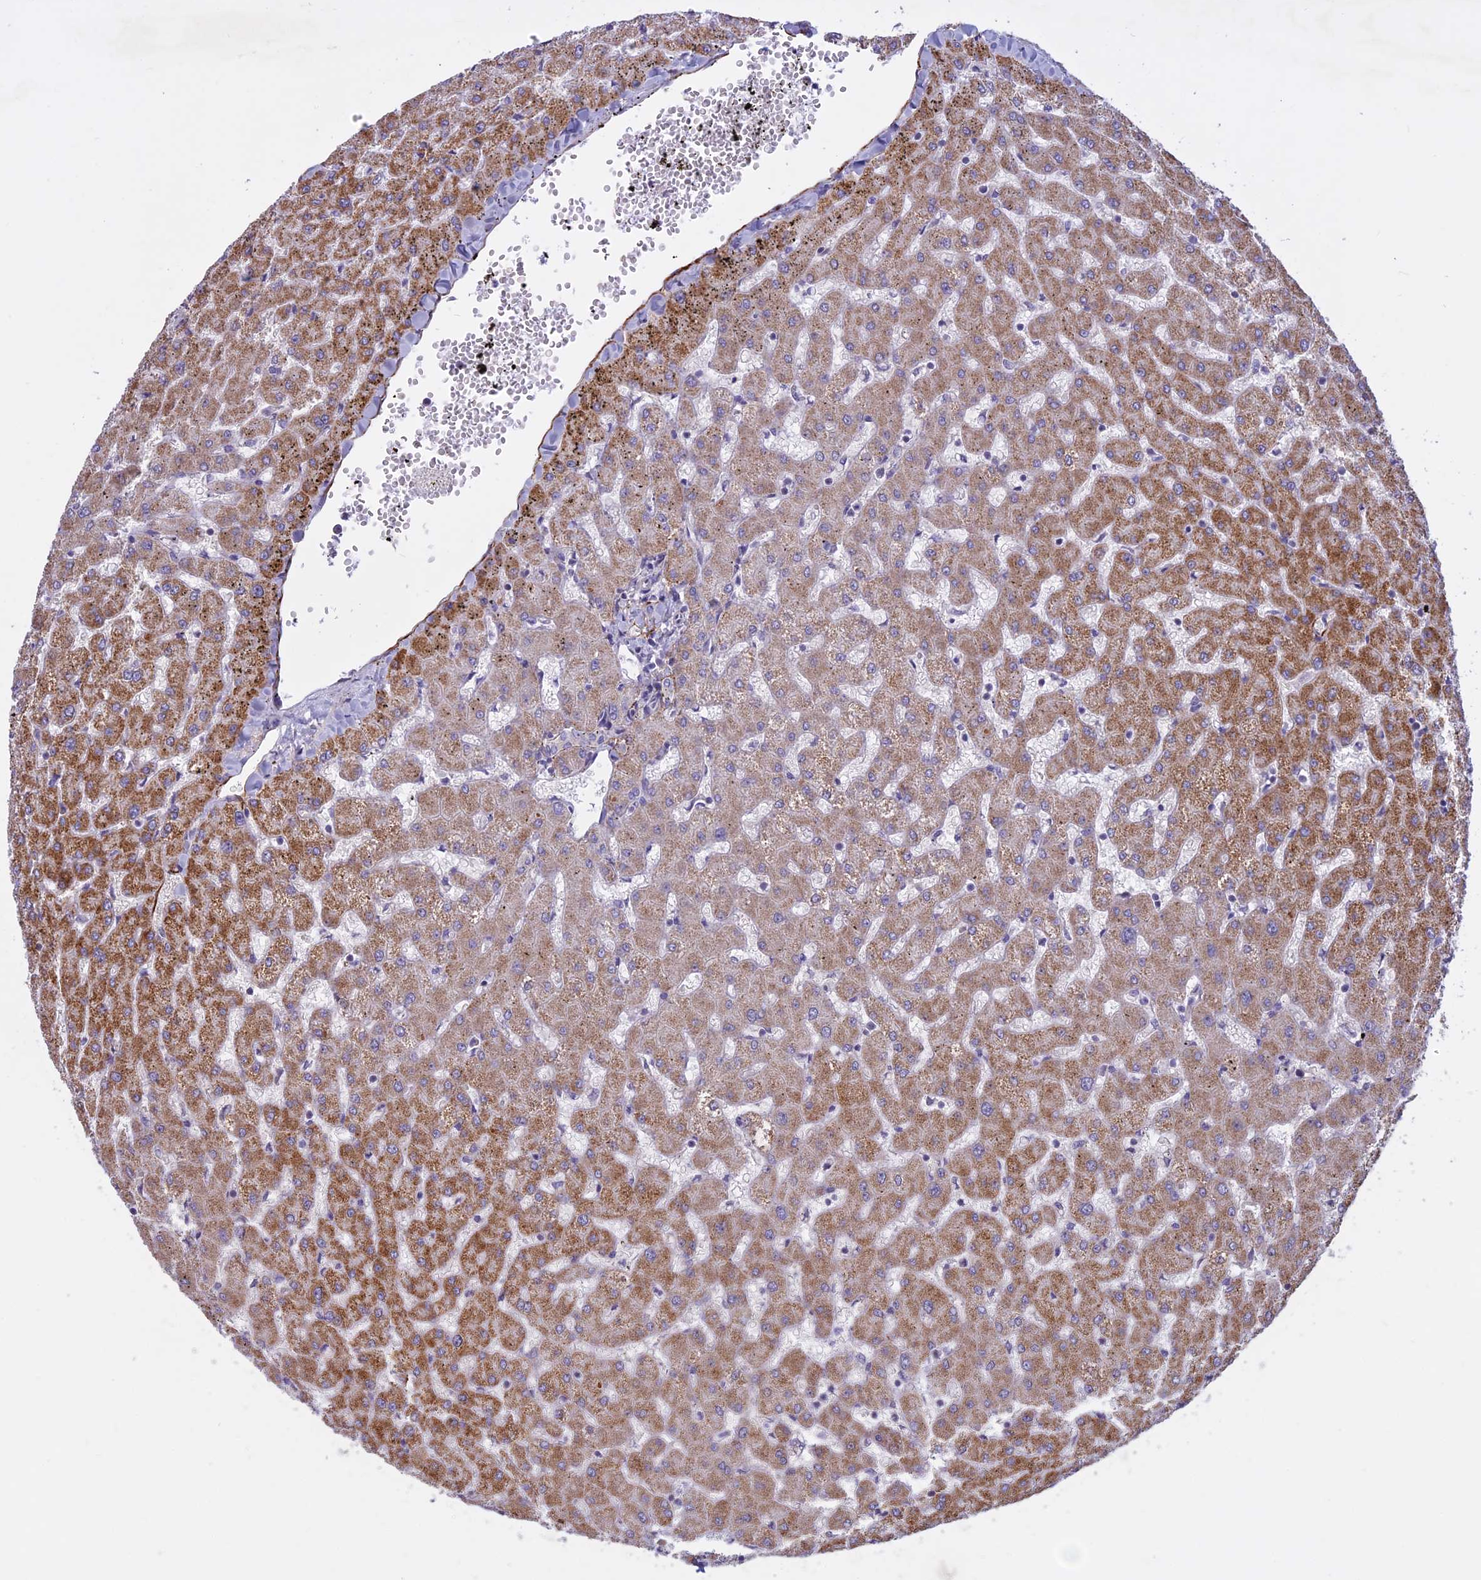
{"staining": {"intensity": "negative", "quantity": "none", "location": "none"}, "tissue": "liver", "cell_type": "Cholangiocytes", "image_type": "normal", "snomed": [{"axis": "morphology", "description": "Normal tissue, NOS"}, {"axis": "topography", "description": "Liver"}], "caption": "IHC image of normal human liver stained for a protein (brown), which reveals no expression in cholangiocytes. Brightfield microscopy of immunohistochemistry (IHC) stained with DAB (brown) and hematoxylin (blue), captured at high magnification.", "gene": "SPHKAP", "patient": {"sex": "female", "age": 63}}